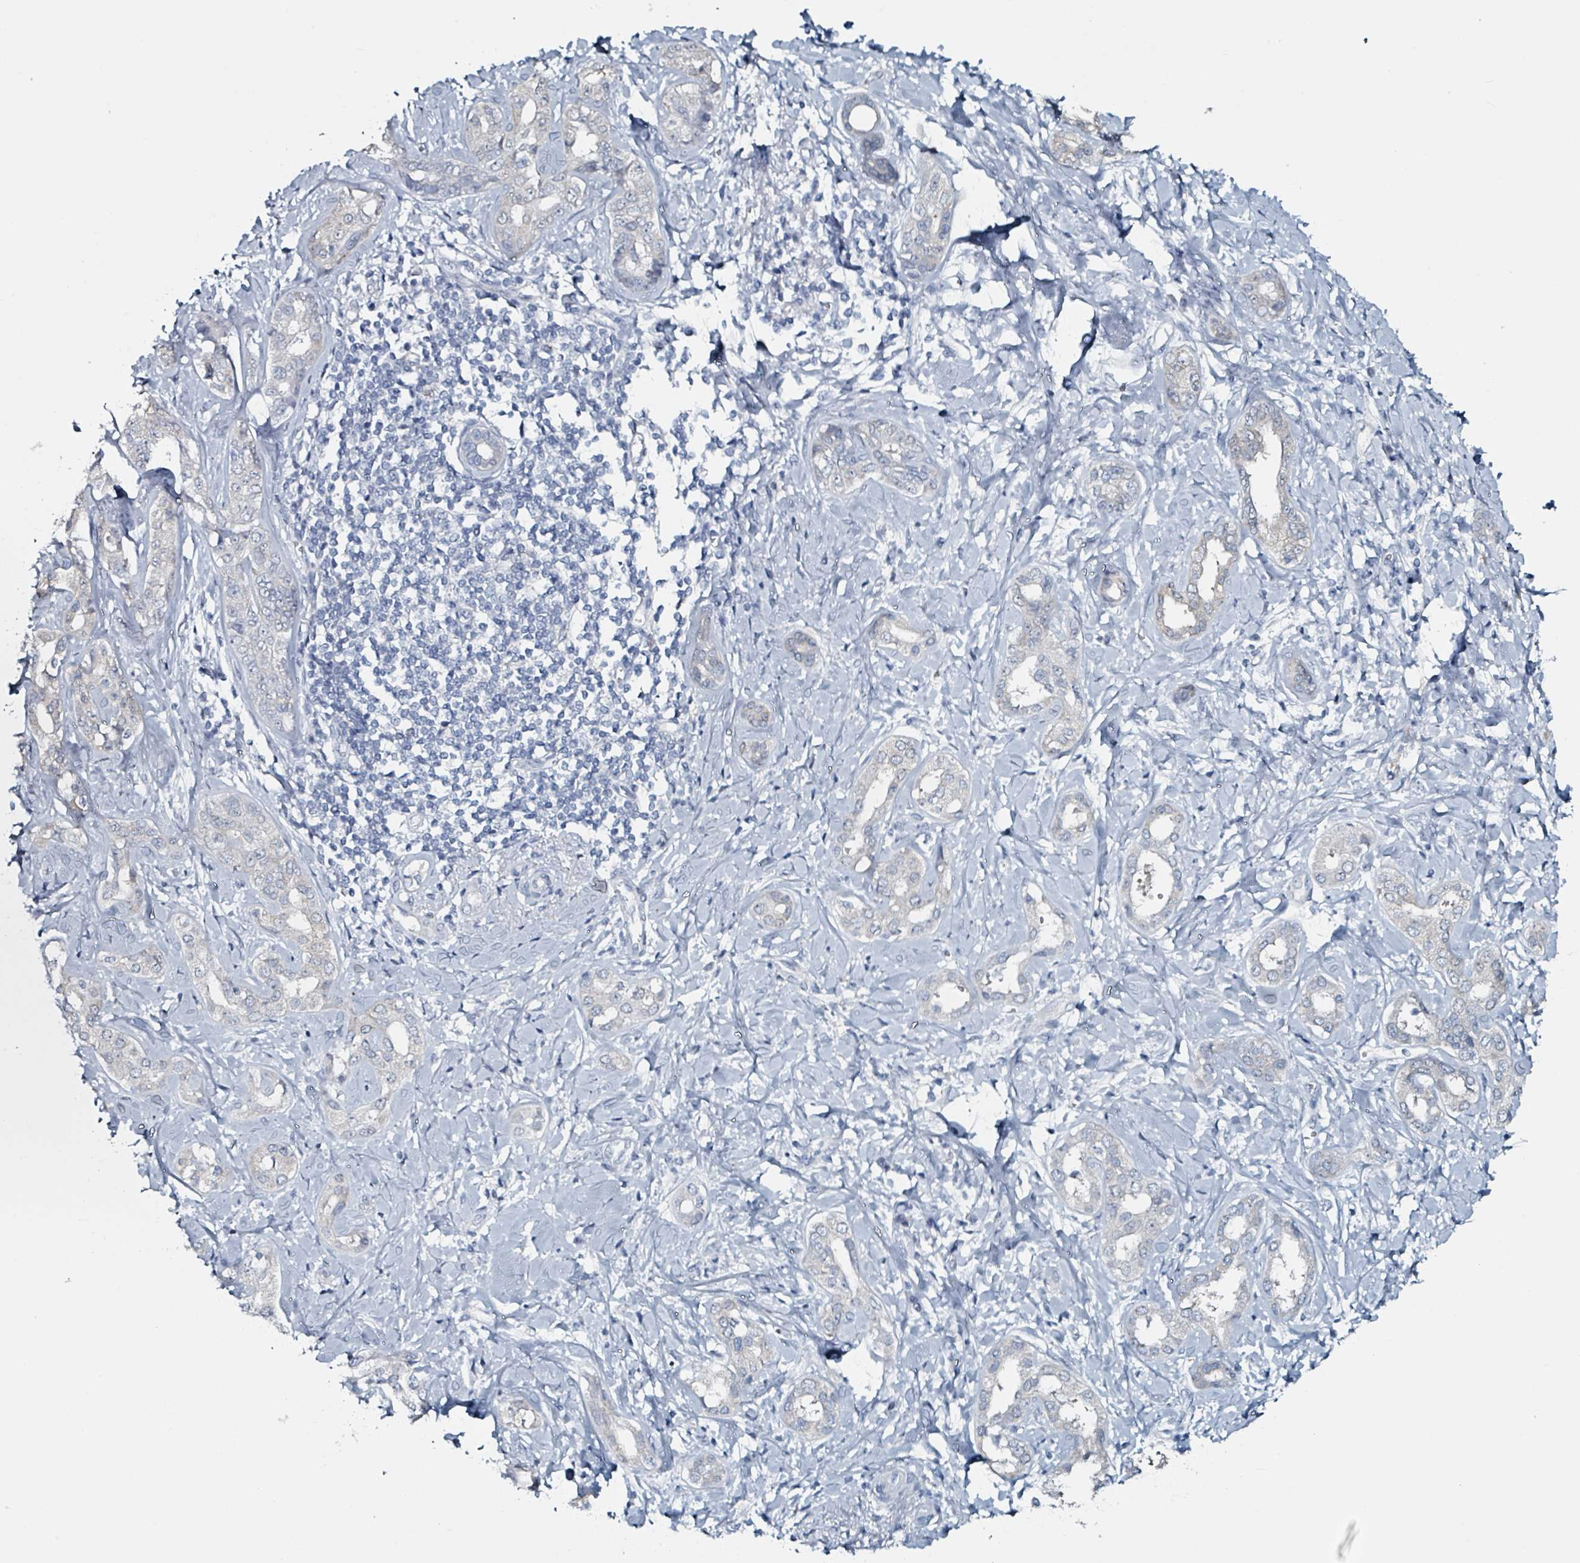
{"staining": {"intensity": "weak", "quantity": "<25%", "location": "cytoplasmic/membranous"}, "tissue": "liver cancer", "cell_type": "Tumor cells", "image_type": "cancer", "snomed": [{"axis": "morphology", "description": "Cholangiocarcinoma"}, {"axis": "topography", "description": "Liver"}], "caption": "Tumor cells are negative for protein expression in human cholangiocarcinoma (liver).", "gene": "B3GAT3", "patient": {"sex": "female", "age": 77}}